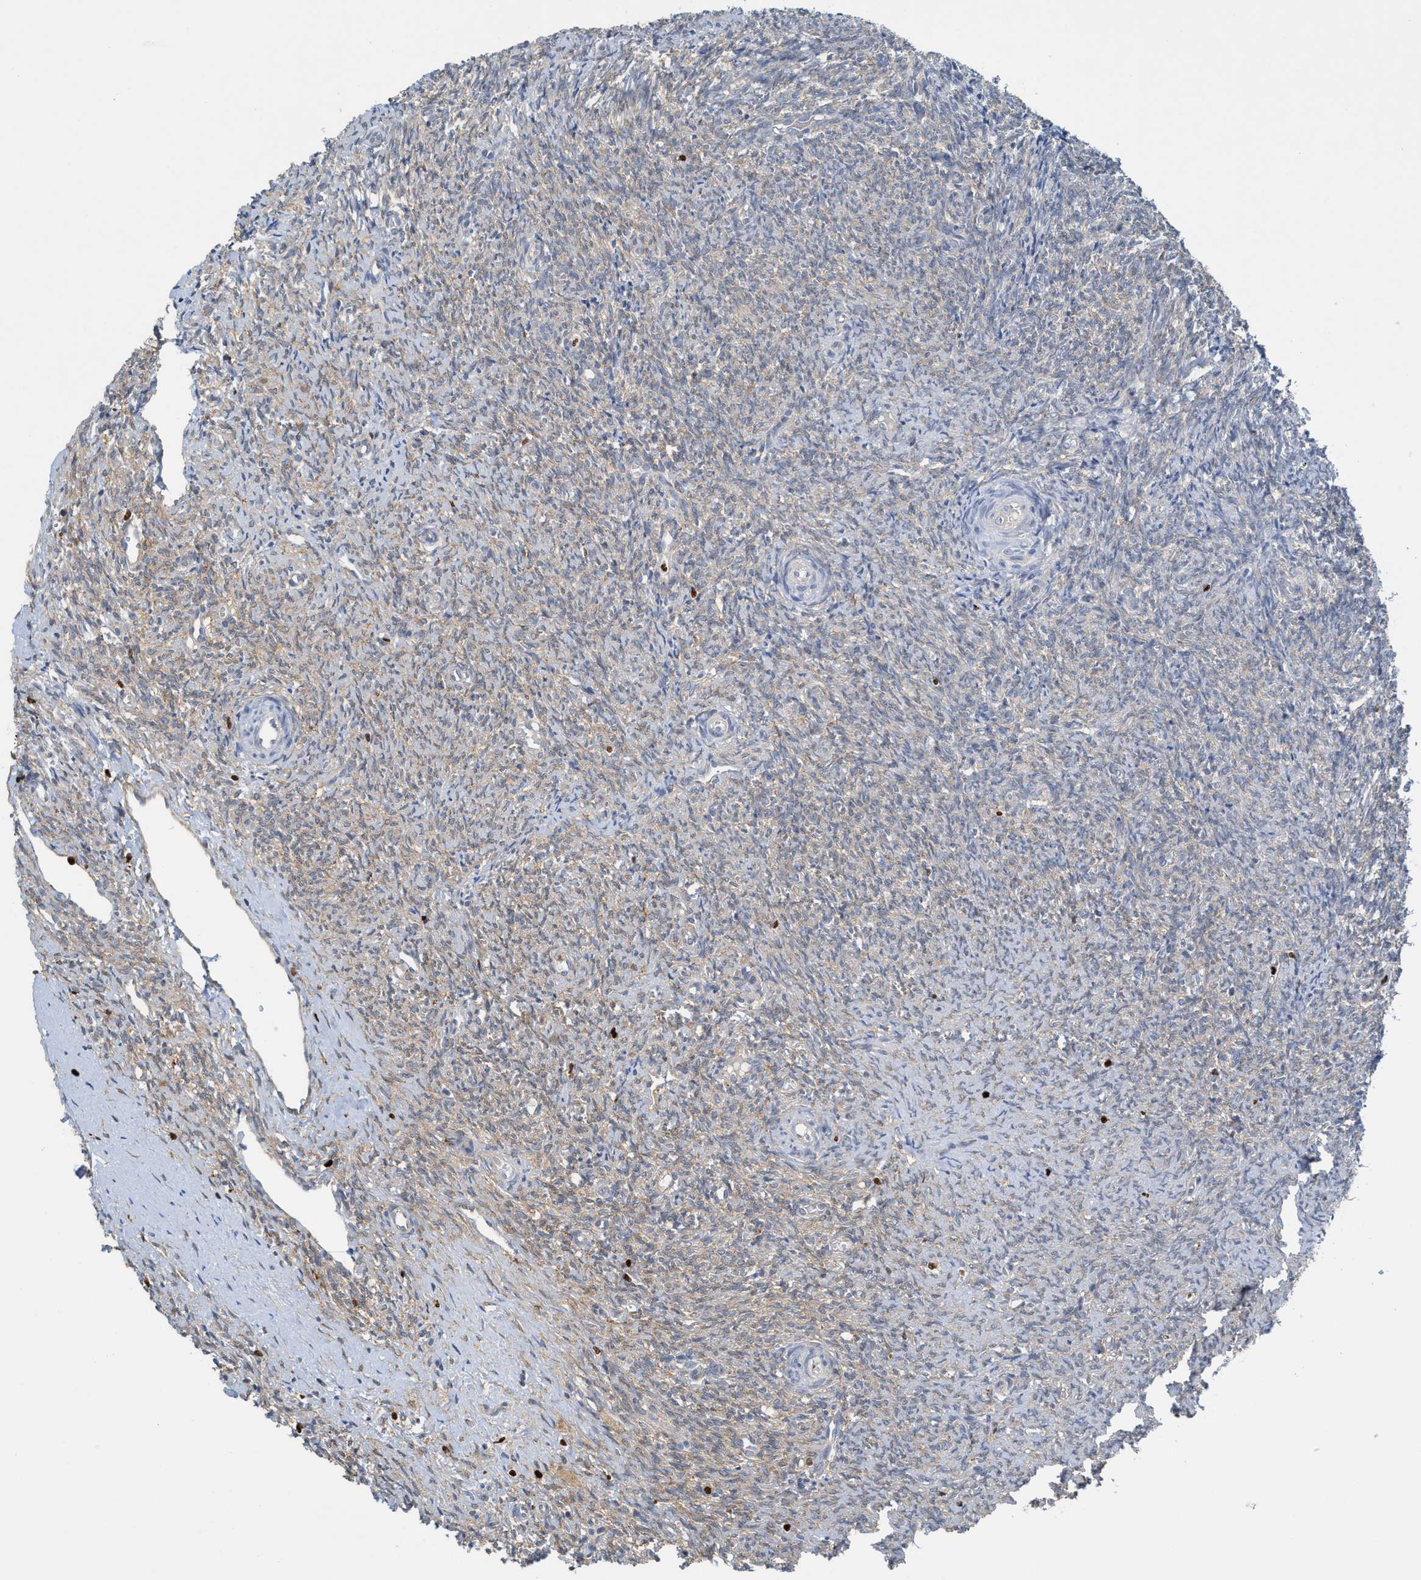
{"staining": {"intensity": "weak", "quantity": "25%-75%", "location": "cytoplasmic/membranous"}, "tissue": "ovary", "cell_type": "Ovarian stroma cells", "image_type": "normal", "snomed": [{"axis": "morphology", "description": "Normal tissue, NOS"}, {"axis": "topography", "description": "Ovary"}], "caption": "A photomicrograph of human ovary stained for a protein demonstrates weak cytoplasmic/membranous brown staining in ovarian stroma cells. The protein of interest is shown in brown color, while the nuclei are stained blue.", "gene": "SH3D19", "patient": {"sex": "female", "age": 41}}